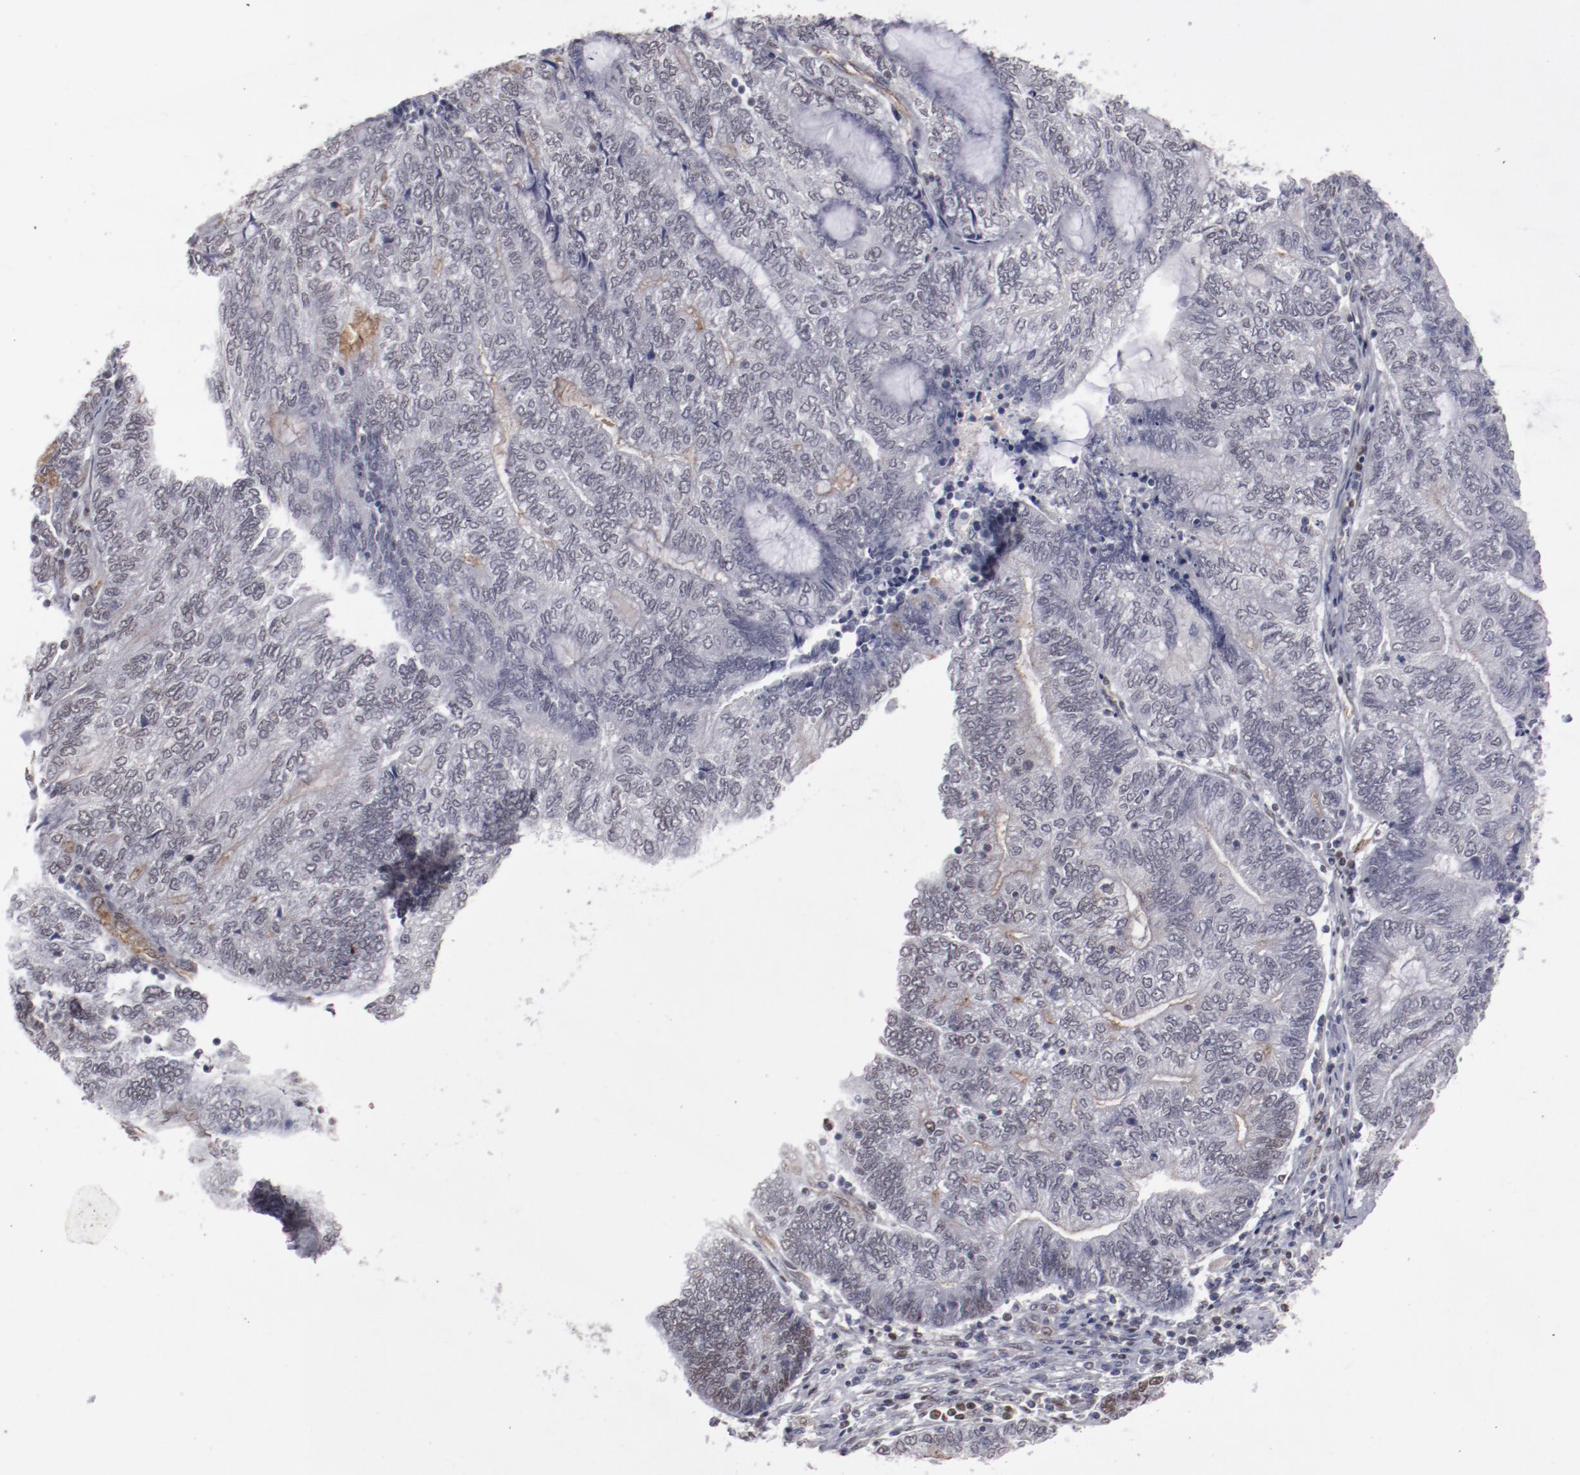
{"staining": {"intensity": "negative", "quantity": "none", "location": "none"}, "tissue": "endometrial cancer", "cell_type": "Tumor cells", "image_type": "cancer", "snomed": [{"axis": "morphology", "description": "Adenocarcinoma, NOS"}, {"axis": "topography", "description": "Uterus"}, {"axis": "topography", "description": "Endometrium"}], "caption": "Micrograph shows no significant protein expression in tumor cells of endometrial adenocarcinoma. Brightfield microscopy of IHC stained with DAB (brown) and hematoxylin (blue), captured at high magnification.", "gene": "LEF1", "patient": {"sex": "female", "age": 70}}